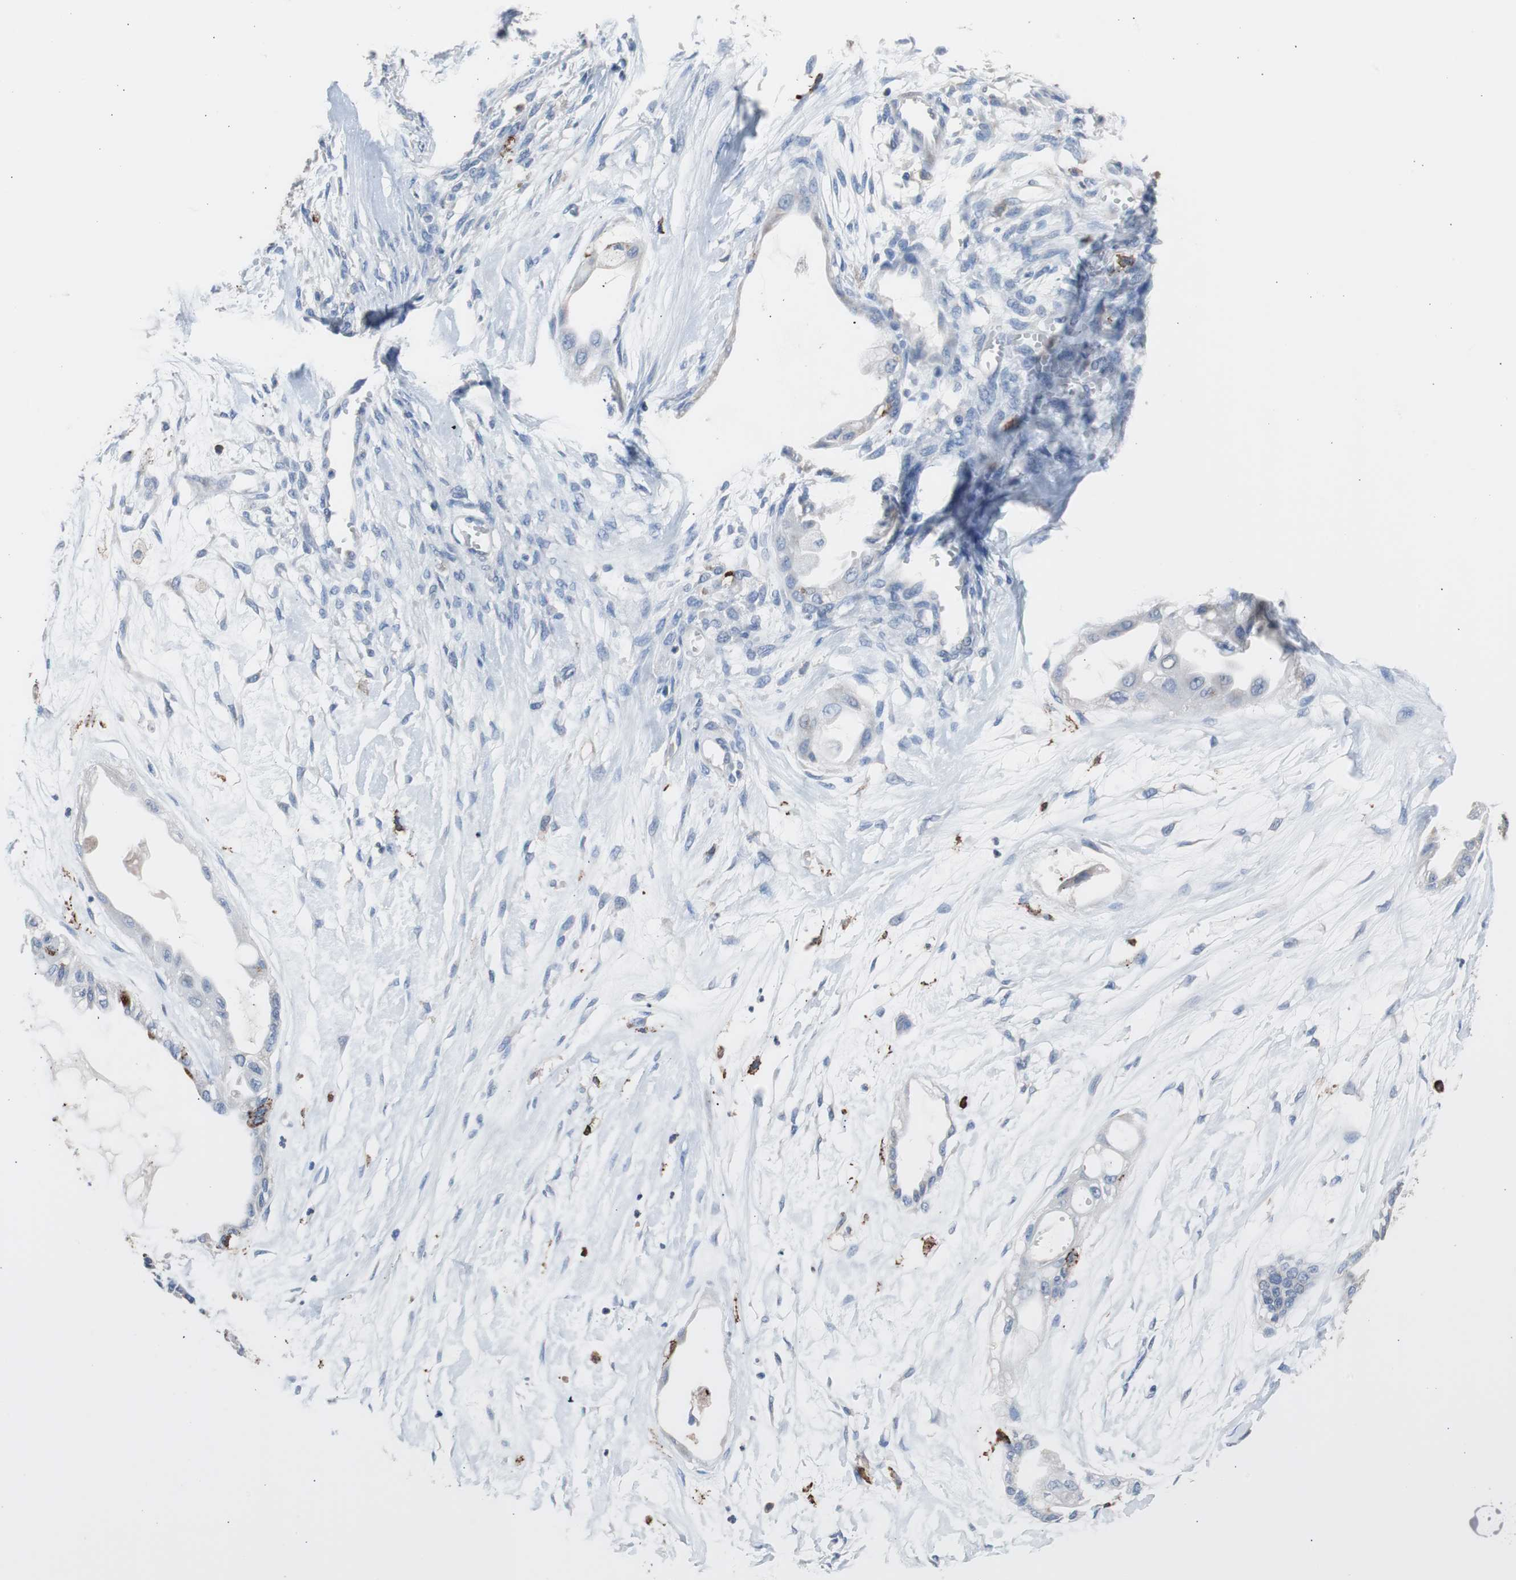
{"staining": {"intensity": "negative", "quantity": "none", "location": "none"}, "tissue": "ovarian cancer", "cell_type": "Tumor cells", "image_type": "cancer", "snomed": [{"axis": "morphology", "description": "Carcinoma, NOS"}, {"axis": "morphology", "description": "Carcinoma, endometroid"}, {"axis": "topography", "description": "Ovary"}], "caption": "Tumor cells show no significant expression in ovarian cancer.", "gene": "FCGR2B", "patient": {"sex": "female", "age": 50}}